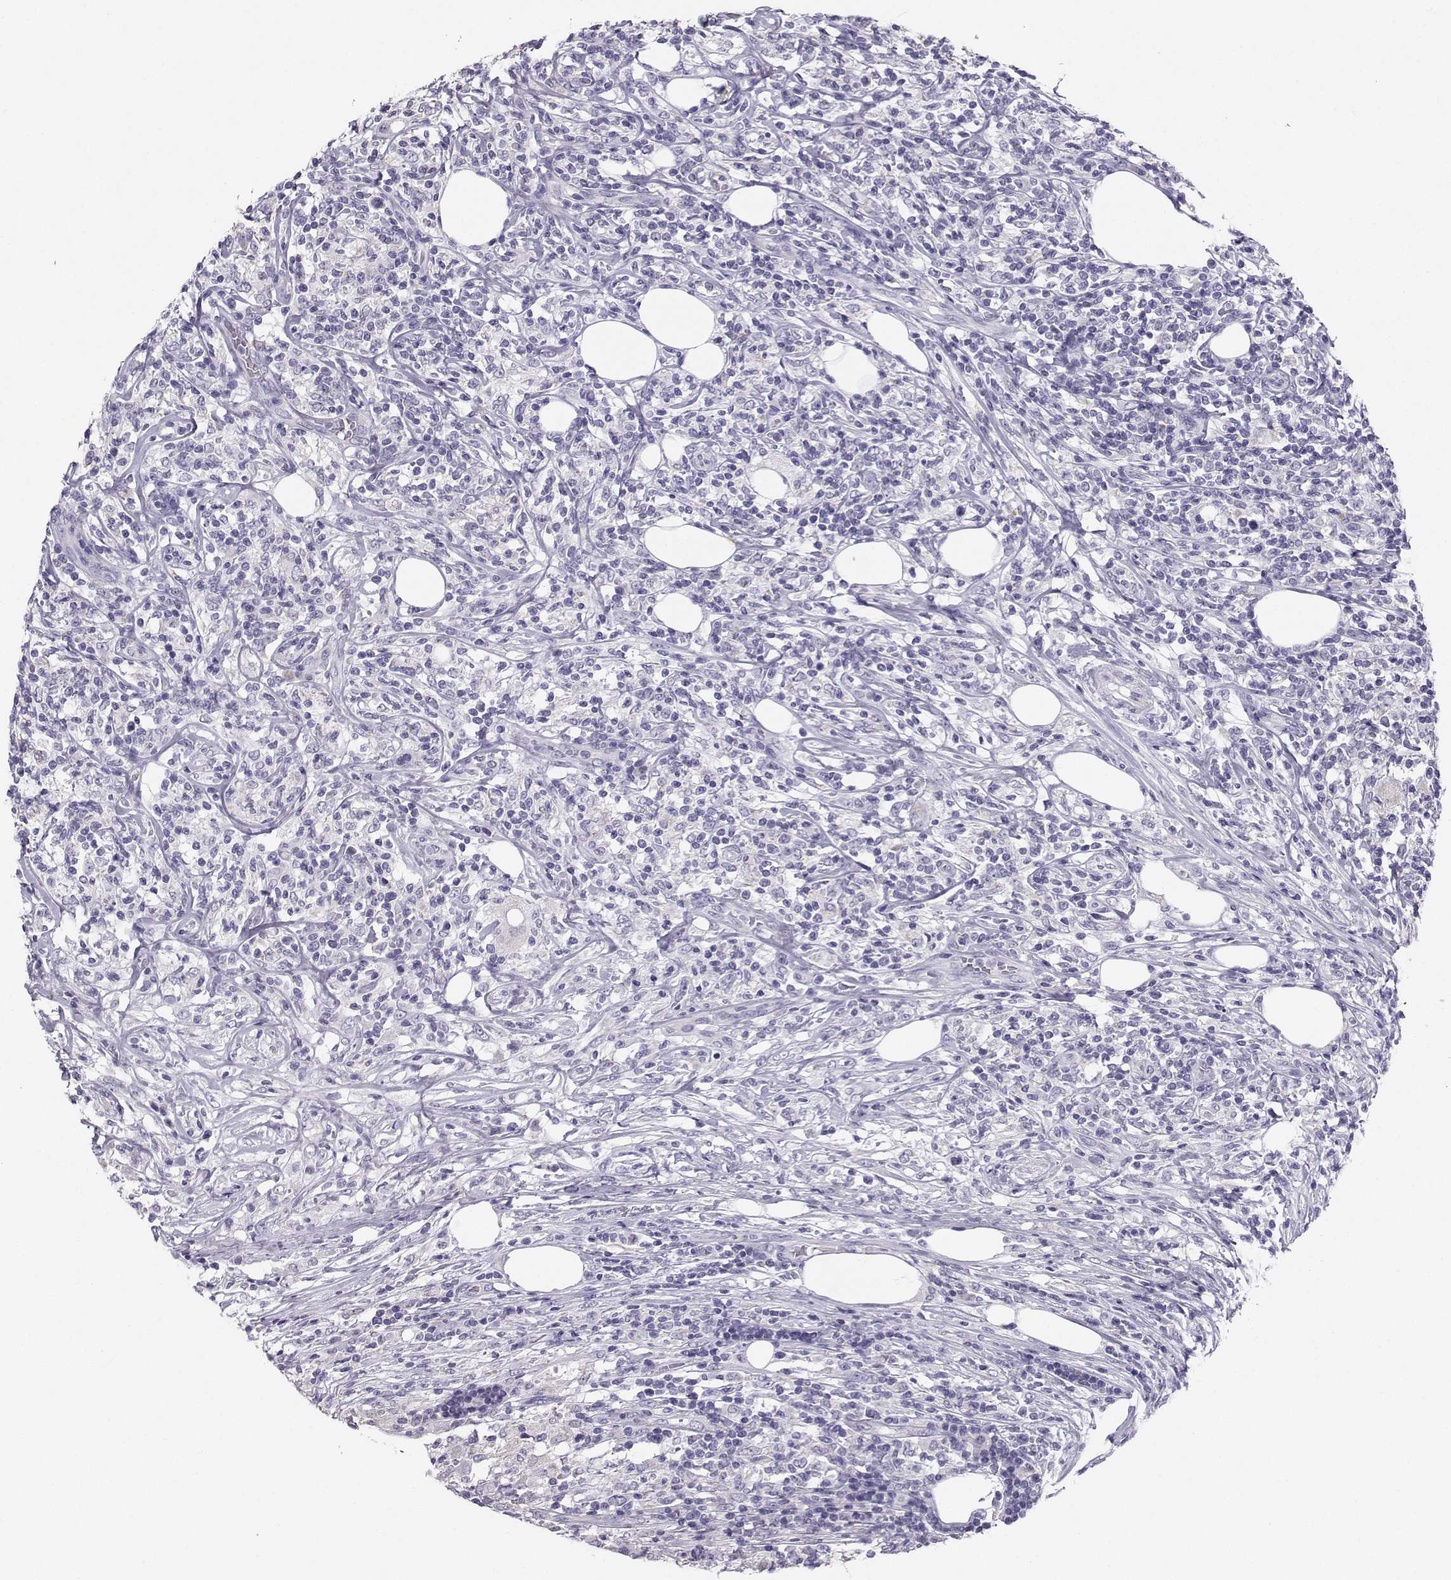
{"staining": {"intensity": "negative", "quantity": "none", "location": "none"}, "tissue": "lymphoma", "cell_type": "Tumor cells", "image_type": "cancer", "snomed": [{"axis": "morphology", "description": "Malignant lymphoma, non-Hodgkin's type, High grade"}, {"axis": "topography", "description": "Lymph node"}], "caption": "DAB (3,3'-diaminobenzidine) immunohistochemical staining of lymphoma displays no significant staining in tumor cells.", "gene": "AVP", "patient": {"sex": "female", "age": 84}}